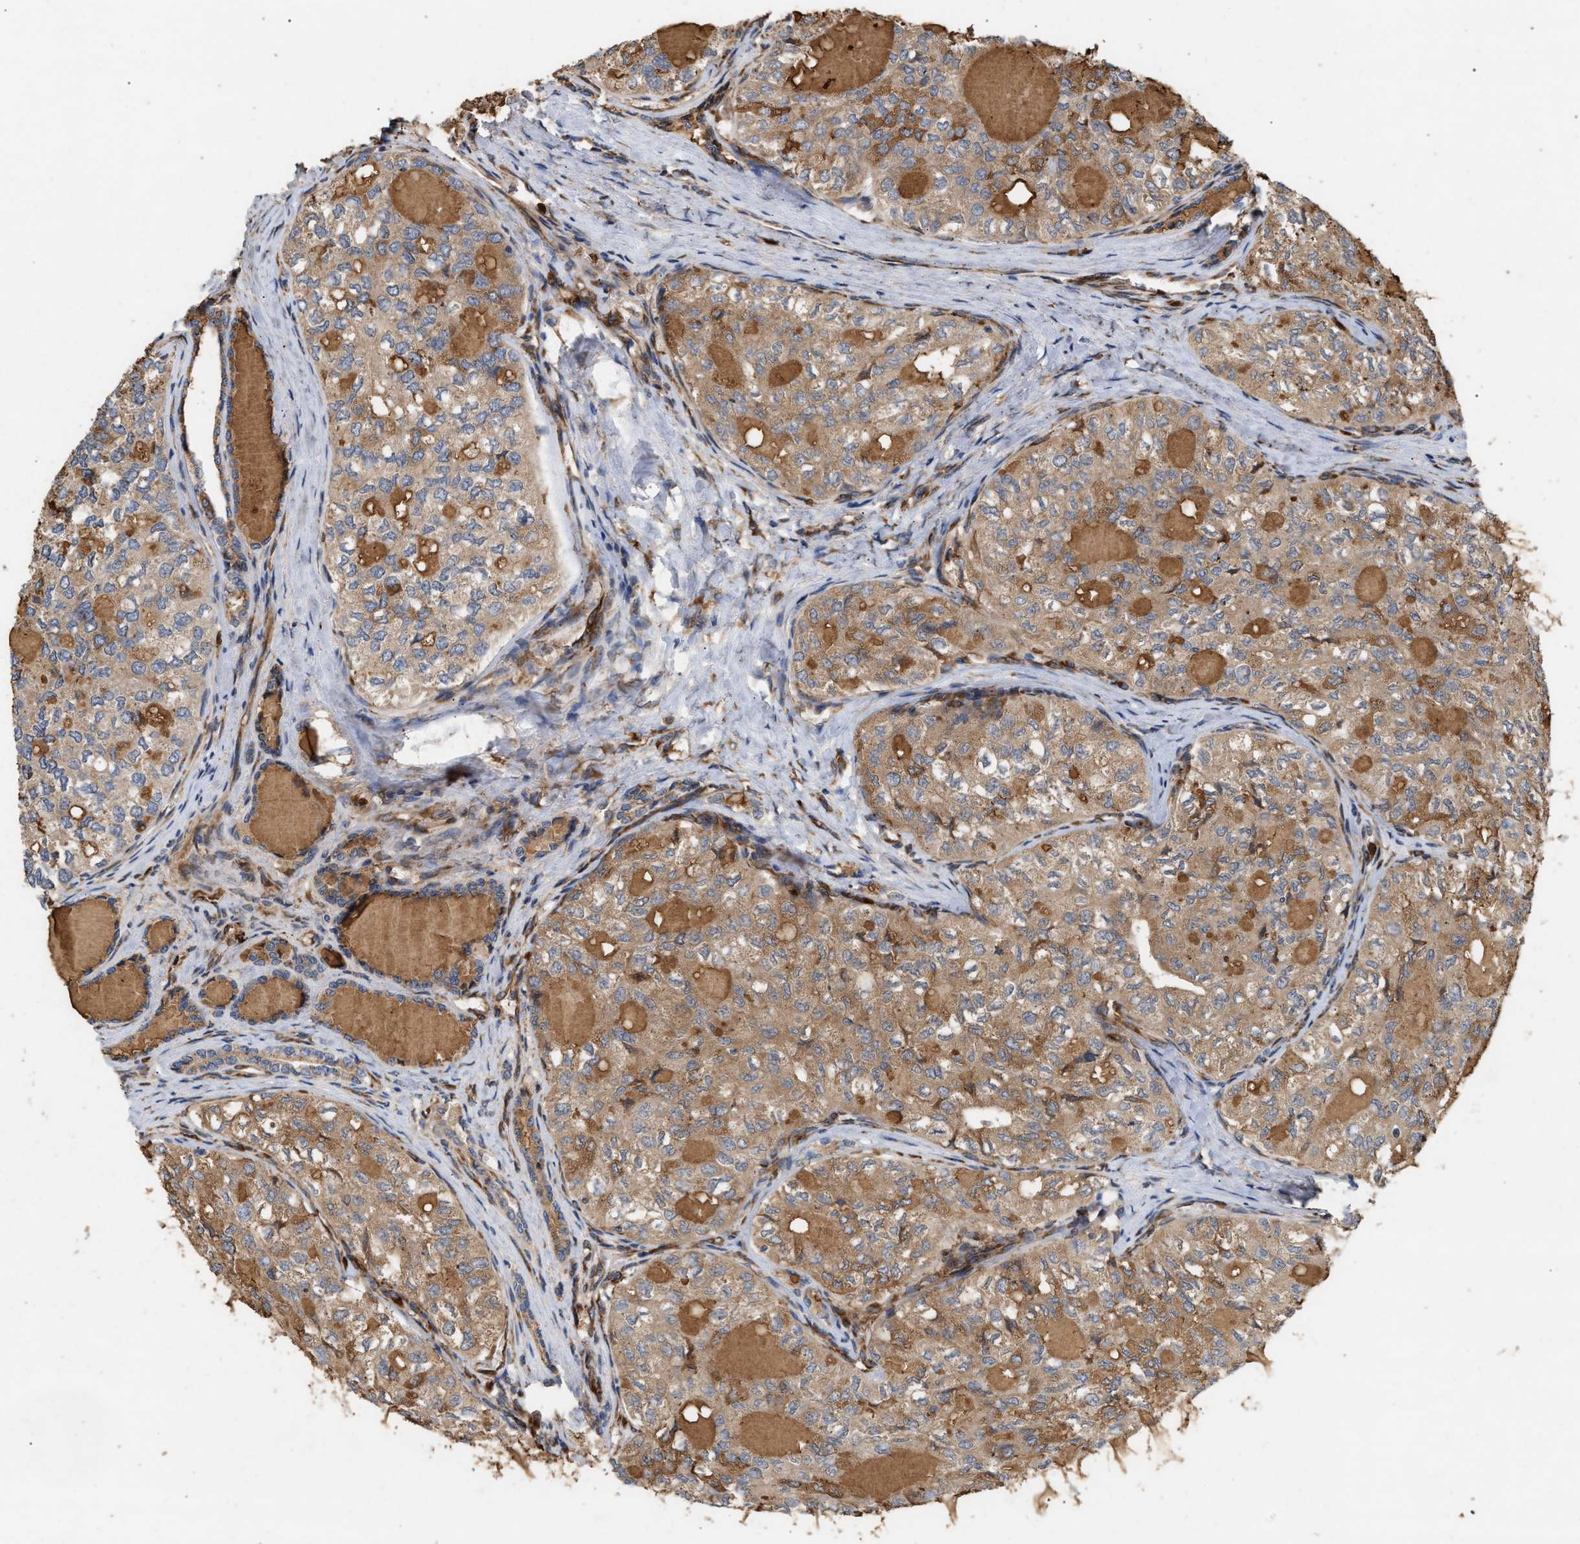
{"staining": {"intensity": "moderate", "quantity": ">75%", "location": "cytoplasmic/membranous"}, "tissue": "thyroid cancer", "cell_type": "Tumor cells", "image_type": "cancer", "snomed": [{"axis": "morphology", "description": "Follicular adenoma carcinoma, NOS"}, {"axis": "topography", "description": "Thyroid gland"}], "caption": "Immunohistochemical staining of thyroid follicular adenoma carcinoma shows medium levels of moderate cytoplasmic/membranous protein positivity in about >75% of tumor cells.", "gene": "PLCD1", "patient": {"sex": "male", "age": 75}}